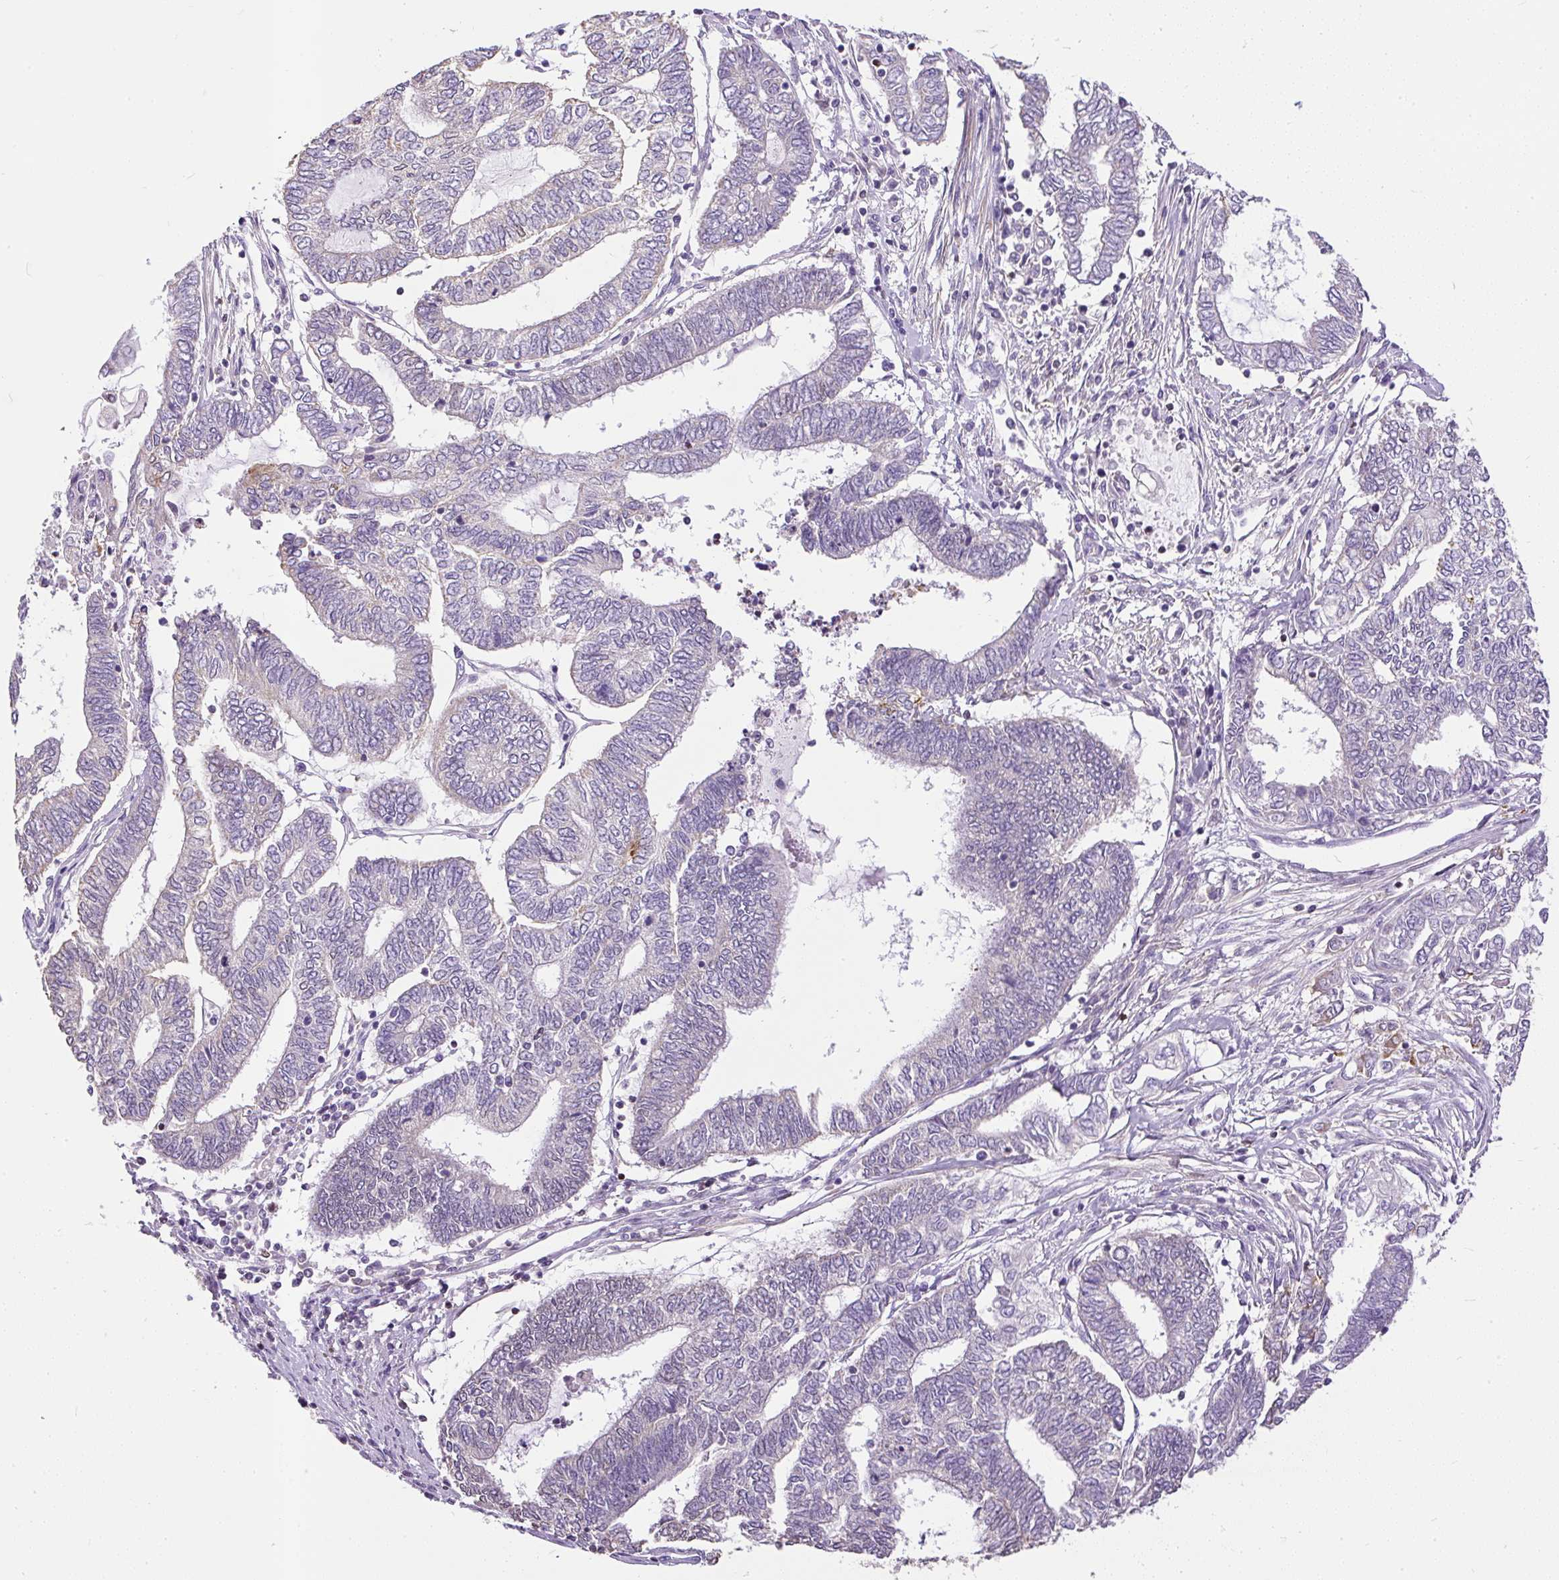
{"staining": {"intensity": "moderate", "quantity": "<25%", "location": "cytoplasmic/membranous"}, "tissue": "endometrial cancer", "cell_type": "Tumor cells", "image_type": "cancer", "snomed": [{"axis": "morphology", "description": "Adenocarcinoma, NOS"}, {"axis": "topography", "description": "Uterus"}, {"axis": "topography", "description": "Endometrium"}], "caption": "High-power microscopy captured an immunohistochemistry (IHC) histopathology image of endometrial cancer (adenocarcinoma), revealing moderate cytoplasmic/membranous staining in approximately <25% of tumor cells.", "gene": "GBX1", "patient": {"sex": "female", "age": 70}}